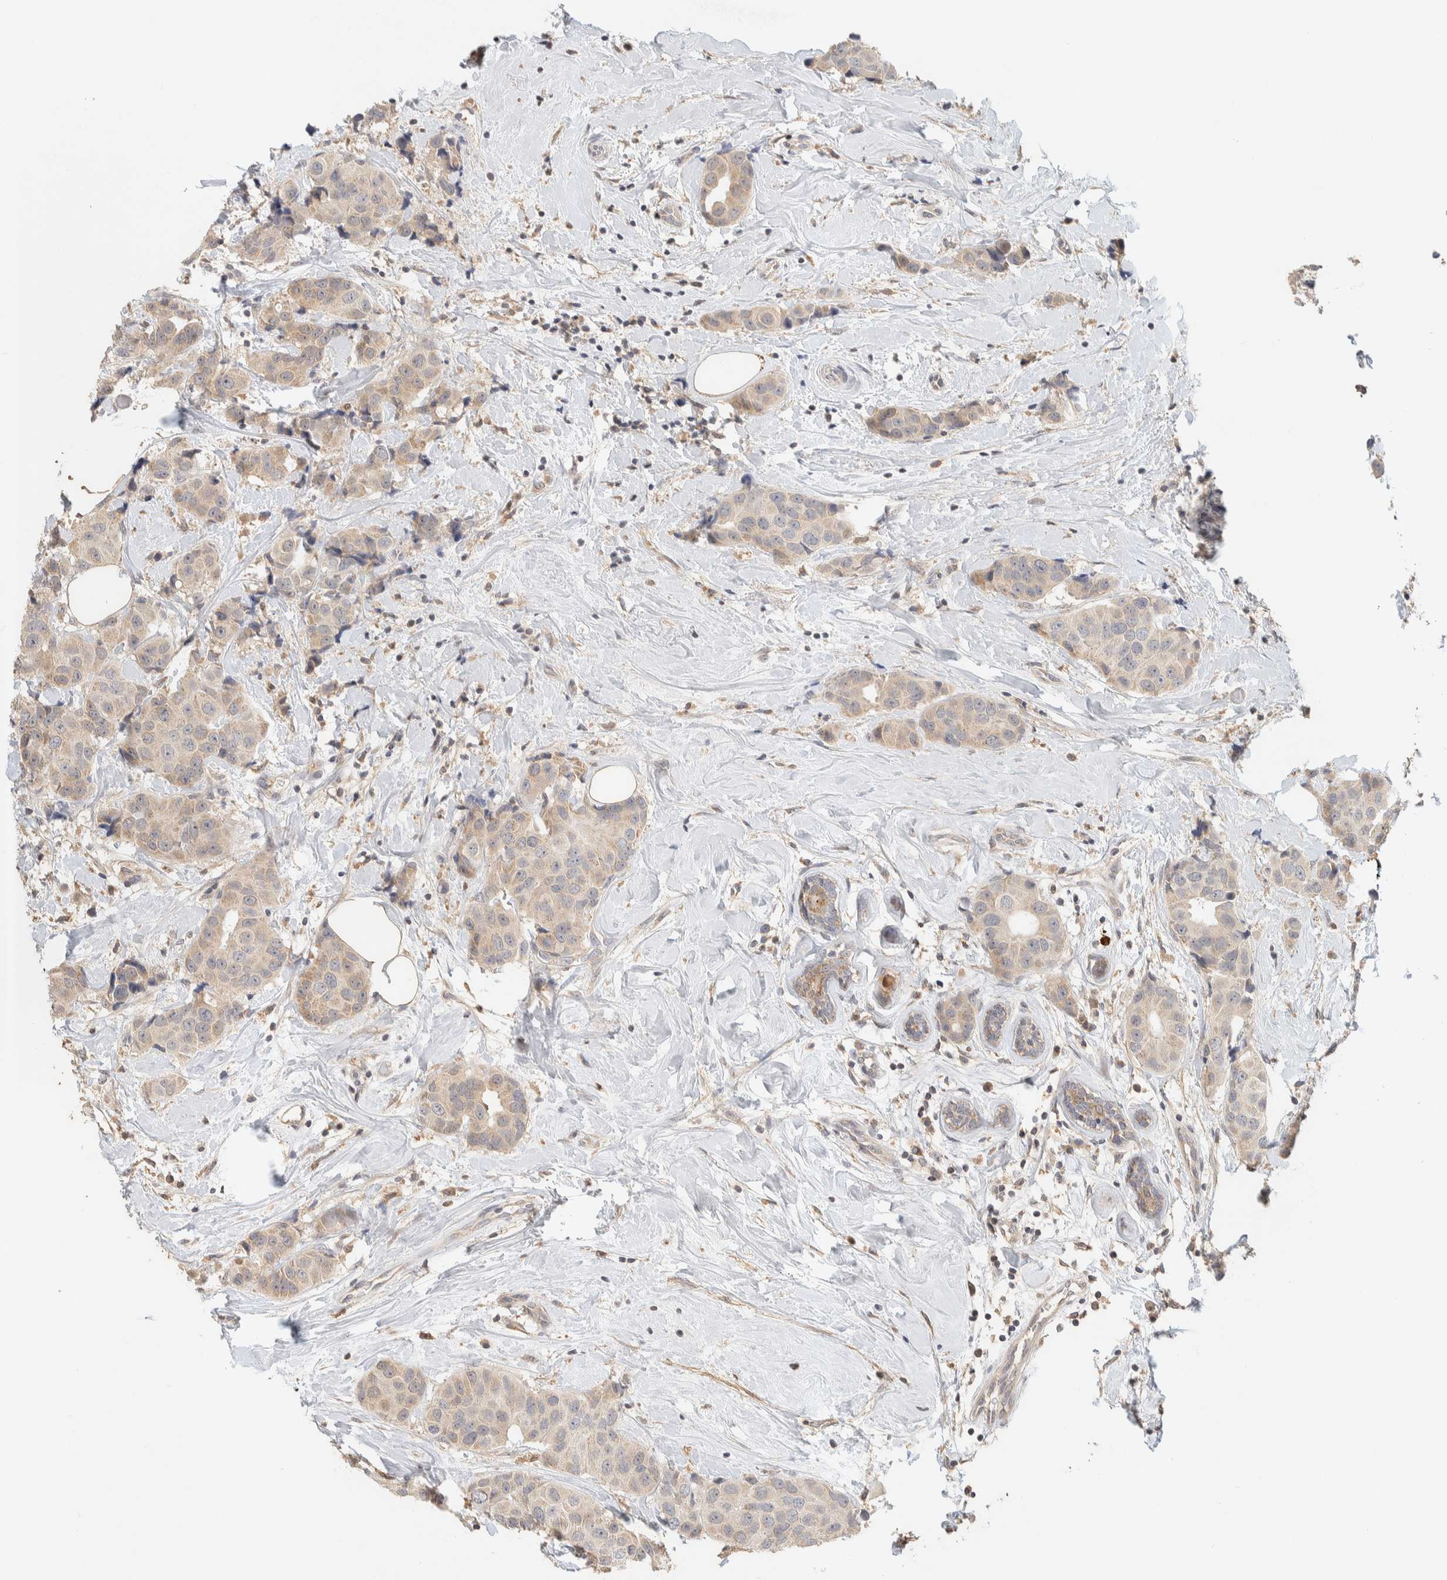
{"staining": {"intensity": "weak", "quantity": "25%-75%", "location": "cytoplasmic/membranous"}, "tissue": "breast cancer", "cell_type": "Tumor cells", "image_type": "cancer", "snomed": [{"axis": "morphology", "description": "Normal tissue, NOS"}, {"axis": "morphology", "description": "Duct carcinoma"}, {"axis": "topography", "description": "Breast"}], "caption": "This photomicrograph shows IHC staining of human breast invasive ductal carcinoma, with low weak cytoplasmic/membranous staining in about 25%-75% of tumor cells.", "gene": "ITPA", "patient": {"sex": "female", "age": 39}}